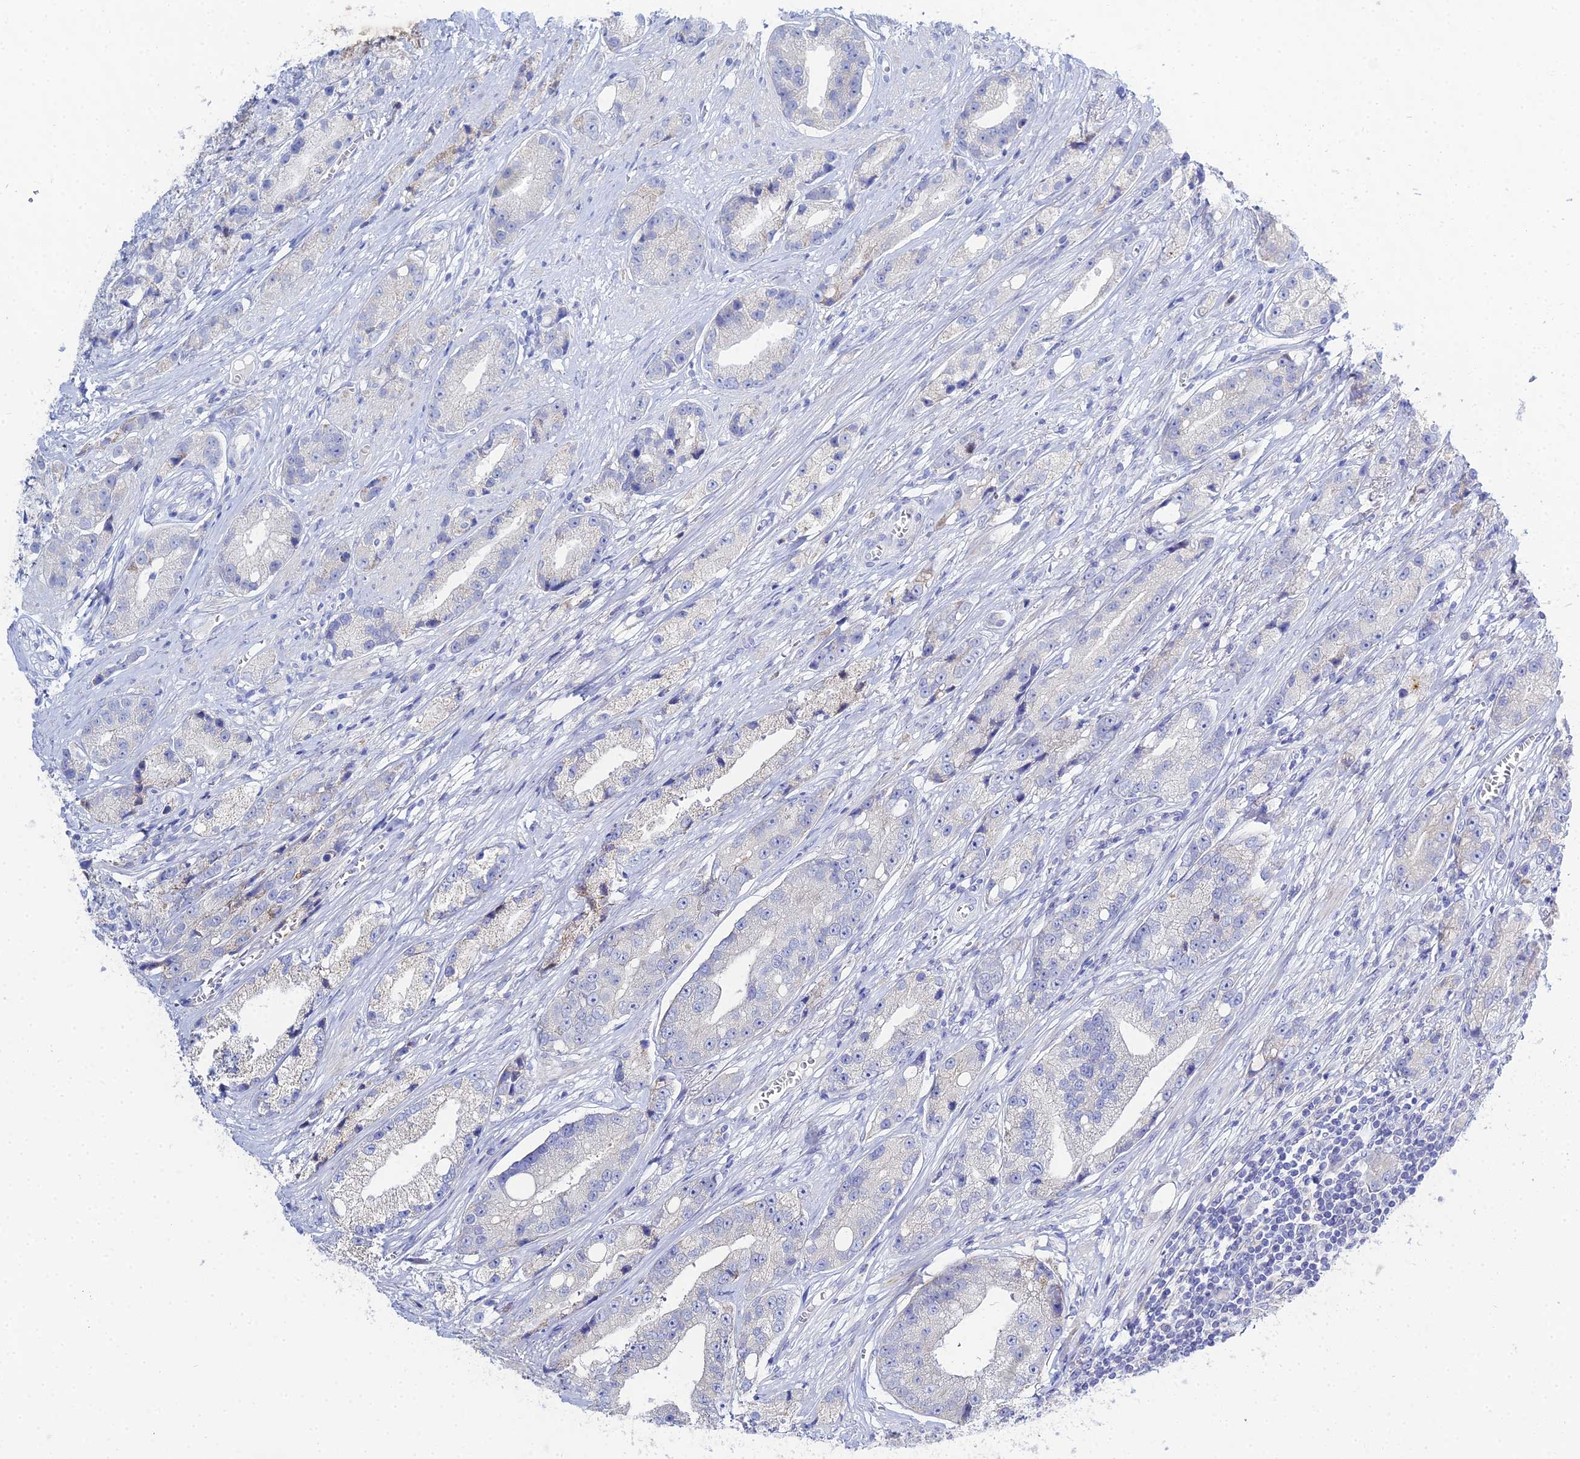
{"staining": {"intensity": "negative", "quantity": "none", "location": "none"}, "tissue": "prostate cancer", "cell_type": "Tumor cells", "image_type": "cancer", "snomed": [{"axis": "morphology", "description": "Adenocarcinoma, High grade"}, {"axis": "topography", "description": "Prostate"}], "caption": "IHC image of human high-grade adenocarcinoma (prostate) stained for a protein (brown), which displays no positivity in tumor cells. The staining was performed using DAB to visualize the protein expression in brown, while the nuclei were stained in blue with hematoxylin (Magnification: 20x).", "gene": "DHX34", "patient": {"sex": "male", "age": 74}}